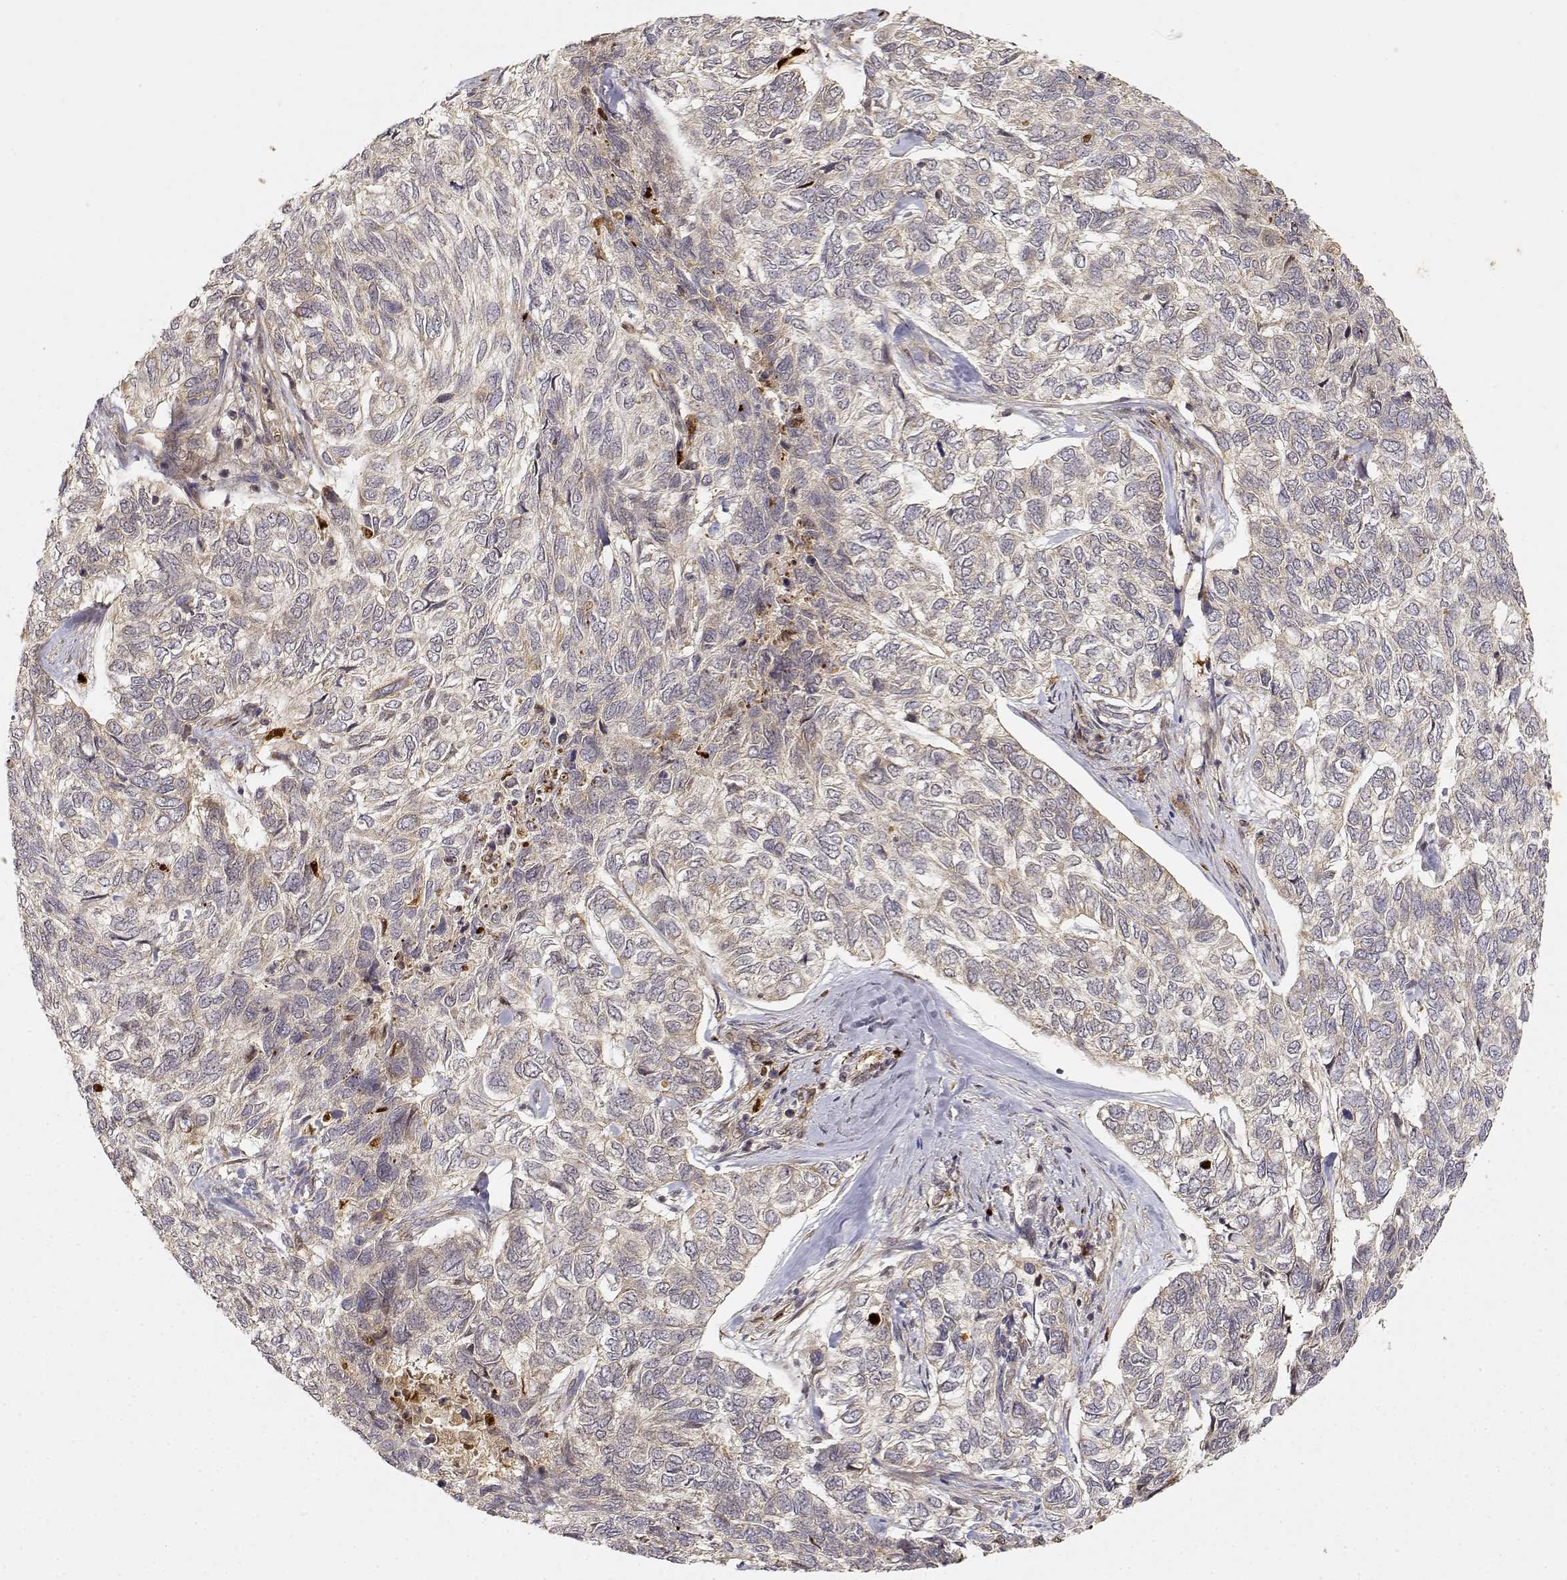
{"staining": {"intensity": "negative", "quantity": "none", "location": "none"}, "tissue": "skin cancer", "cell_type": "Tumor cells", "image_type": "cancer", "snomed": [{"axis": "morphology", "description": "Basal cell carcinoma"}, {"axis": "topography", "description": "Skin"}], "caption": "High magnification brightfield microscopy of skin cancer (basal cell carcinoma) stained with DAB (brown) and counterstained with hematoxylin (blue): tumor cells show no significant staining.", "gene": "CDK5RAP2", "patient": {"sex": "female", "age": 65}}